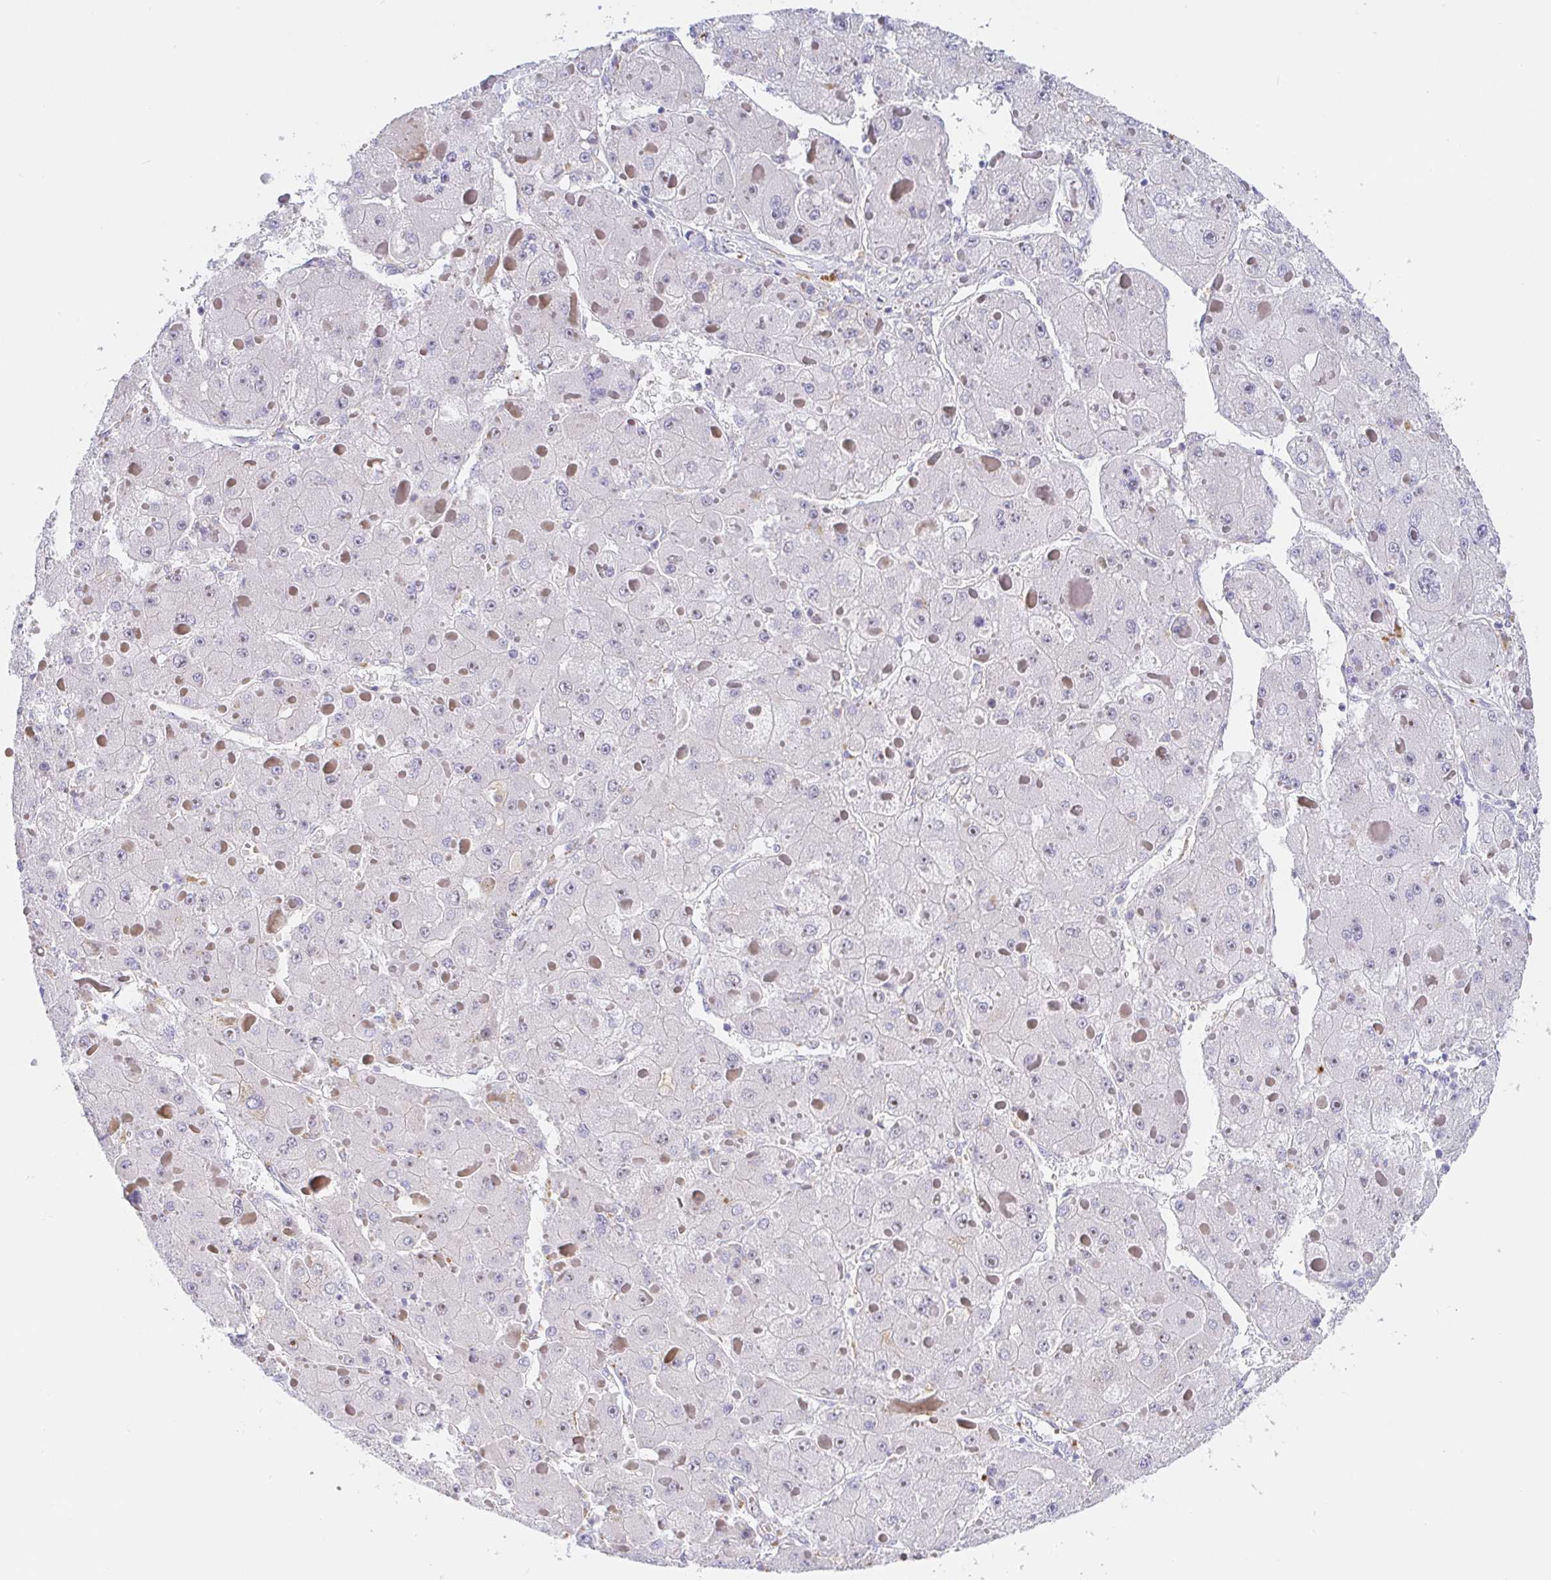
{"staining": {"intensity": "negative", "quantity": "none", "location": "none"}, "tissue": "liver cancer", "cell_type": "Tumor cells", "image_type": "cancer", "snomed": [{"axis": "morphology", "description": "Carcinoma, Hepatocellular, NOS"}, {"axis": "topography", "description": "Liver"}], "caption": "This is an immunohistochemistry (IHC) image of human hepatocellular carcinoma (liver). There is no staining in tumor cells.", "gene": "TIMELESS", "patient": {"sex": "female", "age": 73}}